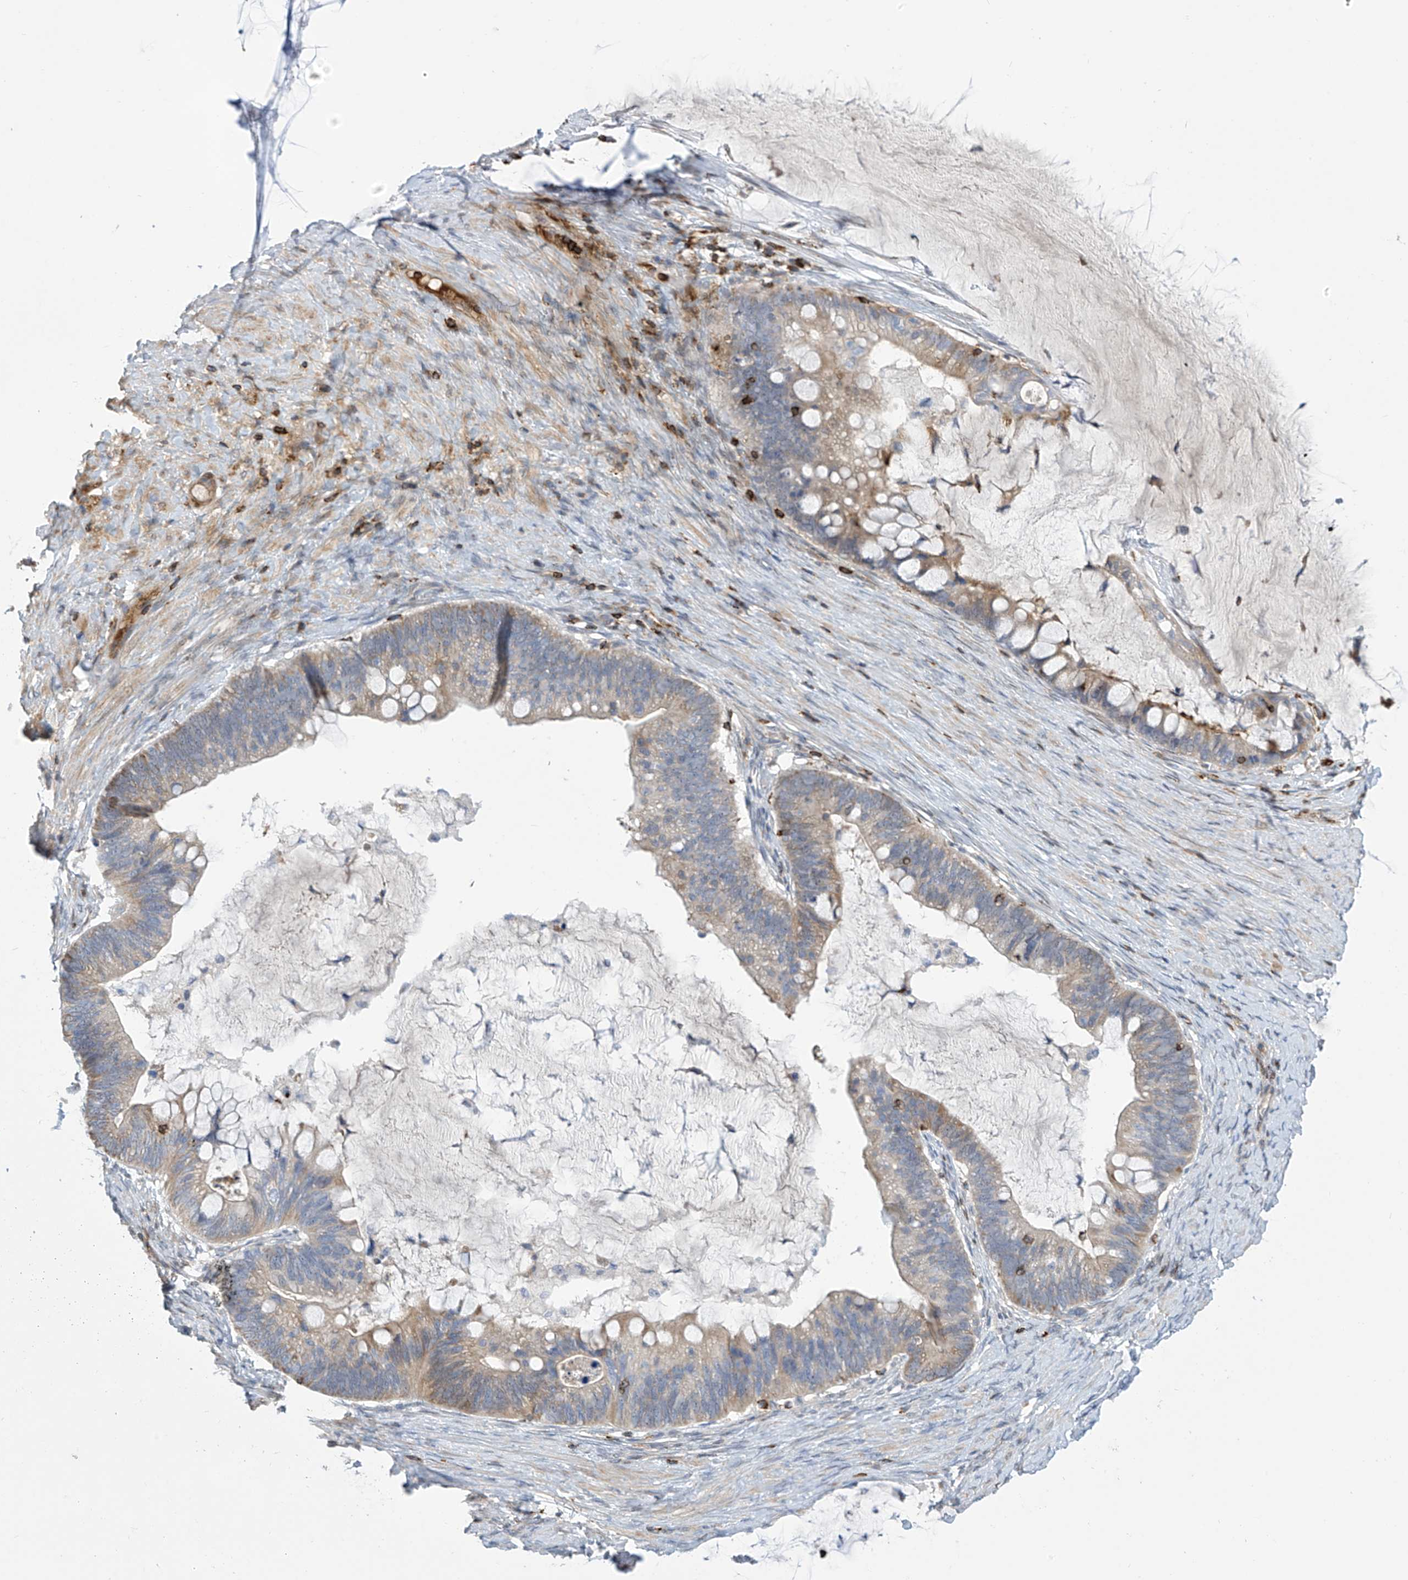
{"staining": {"intensity": "weak", "quantity": "25%-75%", "location": "cytoplasmic/membranous"}, "tissue": "ovarian cancer", "cell_type": "Tumor cells", "image_type": "cancer", "snomed": [{"axis": "morphology", "description": "Cystadenocarcinoma, mucinous, NOS"}, {"axis": "topography", "description": "Ovary"}], "caption": "The image reveals immunohistochemical staining of ovarian mucinous cystadenocarcinoma. There is weak cytoplasmic/membranous expression is identified in about 25%-75% of tumor cells. The staining is performed using DAB (3,3'-diaminobenzidine) brown chromogen to label protein expression. The nuclei are counter-stained blue using hematoxylin.", "gene": "IBA57", "patient": {"sex": "female", "age": 61}}